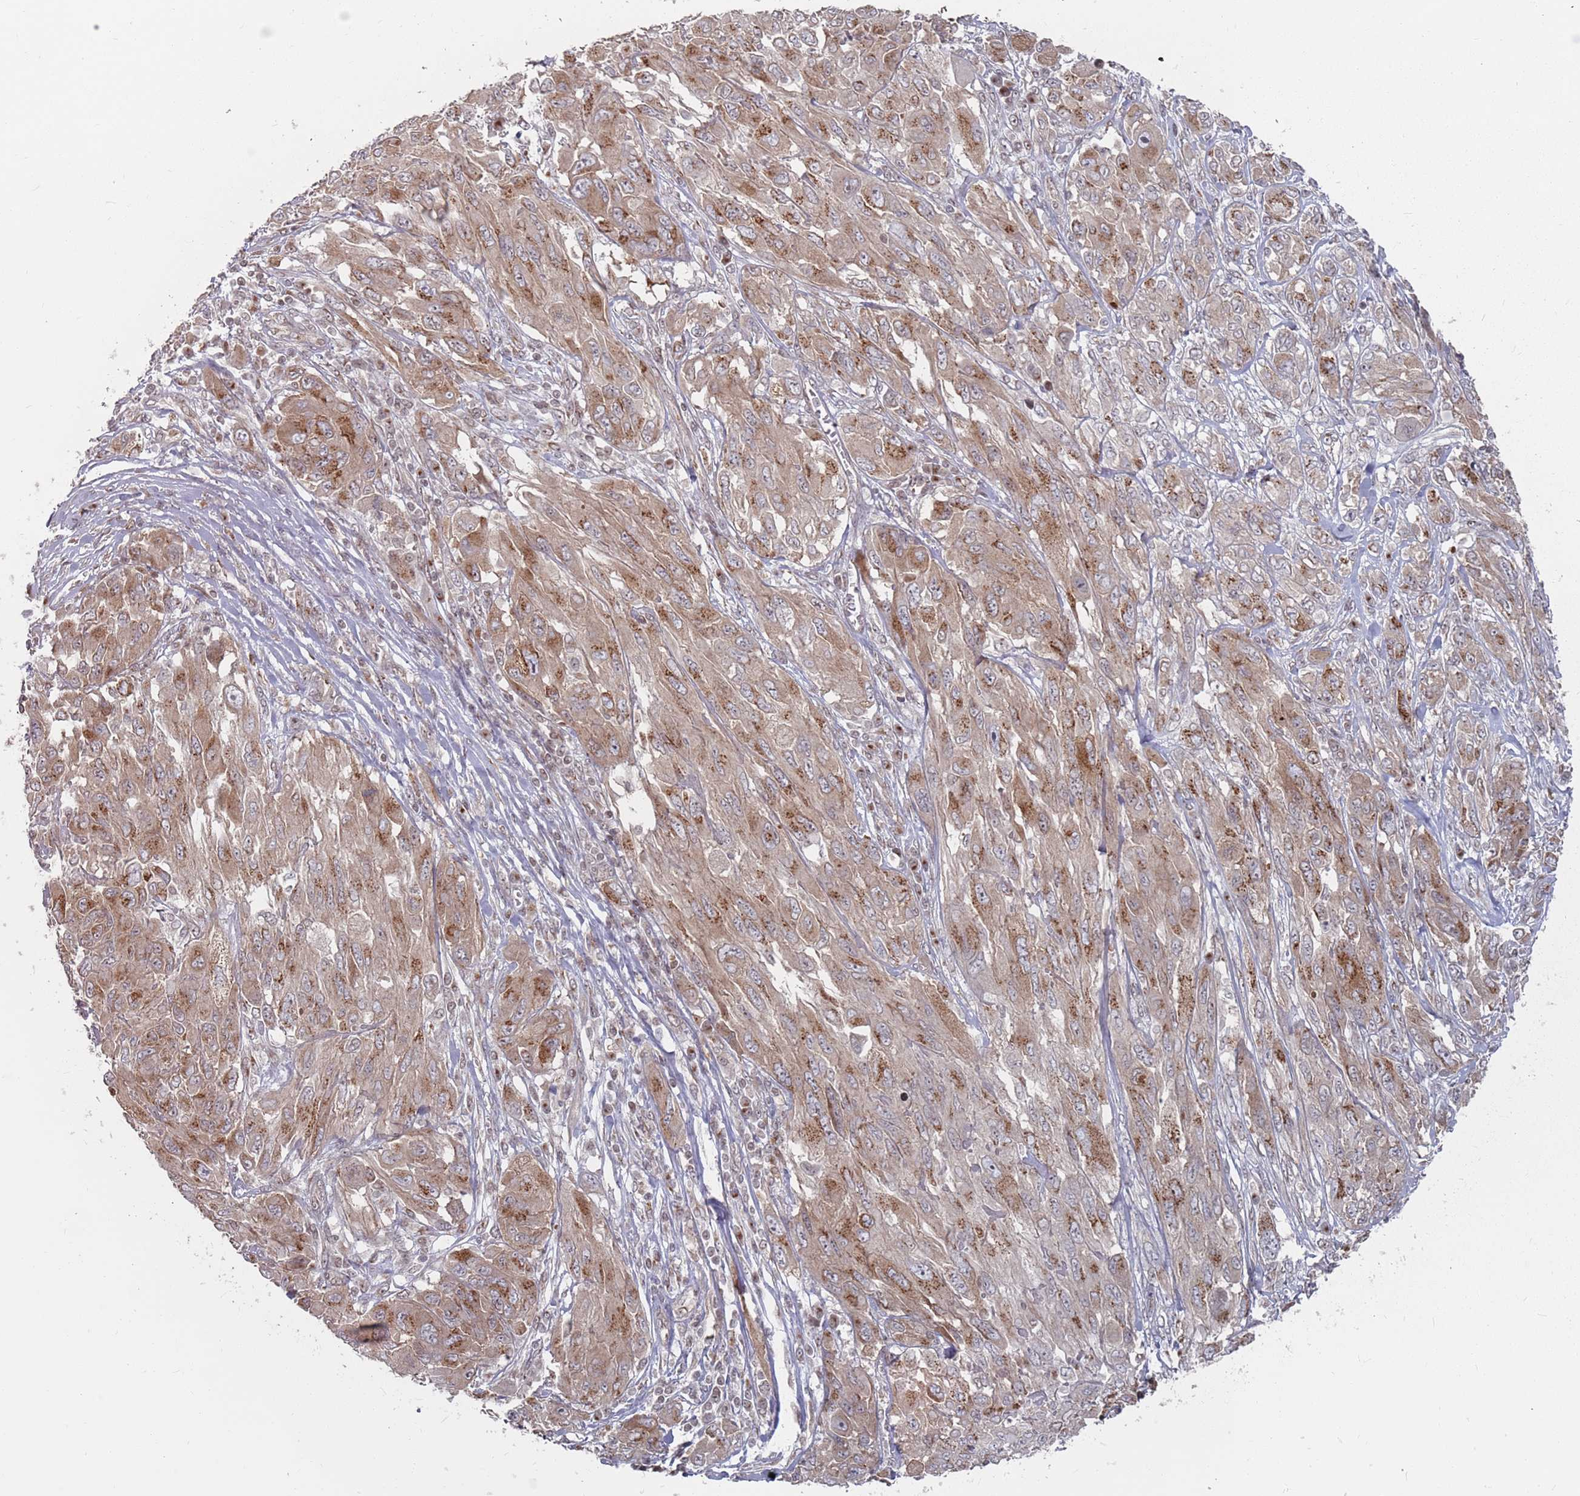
{"staining": {"intensity": "moderate", "quantity": ">75%", "location": "cytoplasmic/membranous"}, "tissue": "melanoma", "cell_type": "Tumor cells", "image_type": "cancer", "snomed": [{"axis": "morphology", "description": "Malignant melanoma, NOS"}, {"axis": "topography", "description": "Skin"}], "caption": "This micrograph demonstrates IHC staining of malignant melanoma, with medium moderate cytoplasmic/membranous positivity in approximately >75% of tumor cells.", "gene": "FMO4", "patient": {"sex": "female", "age": 91}}